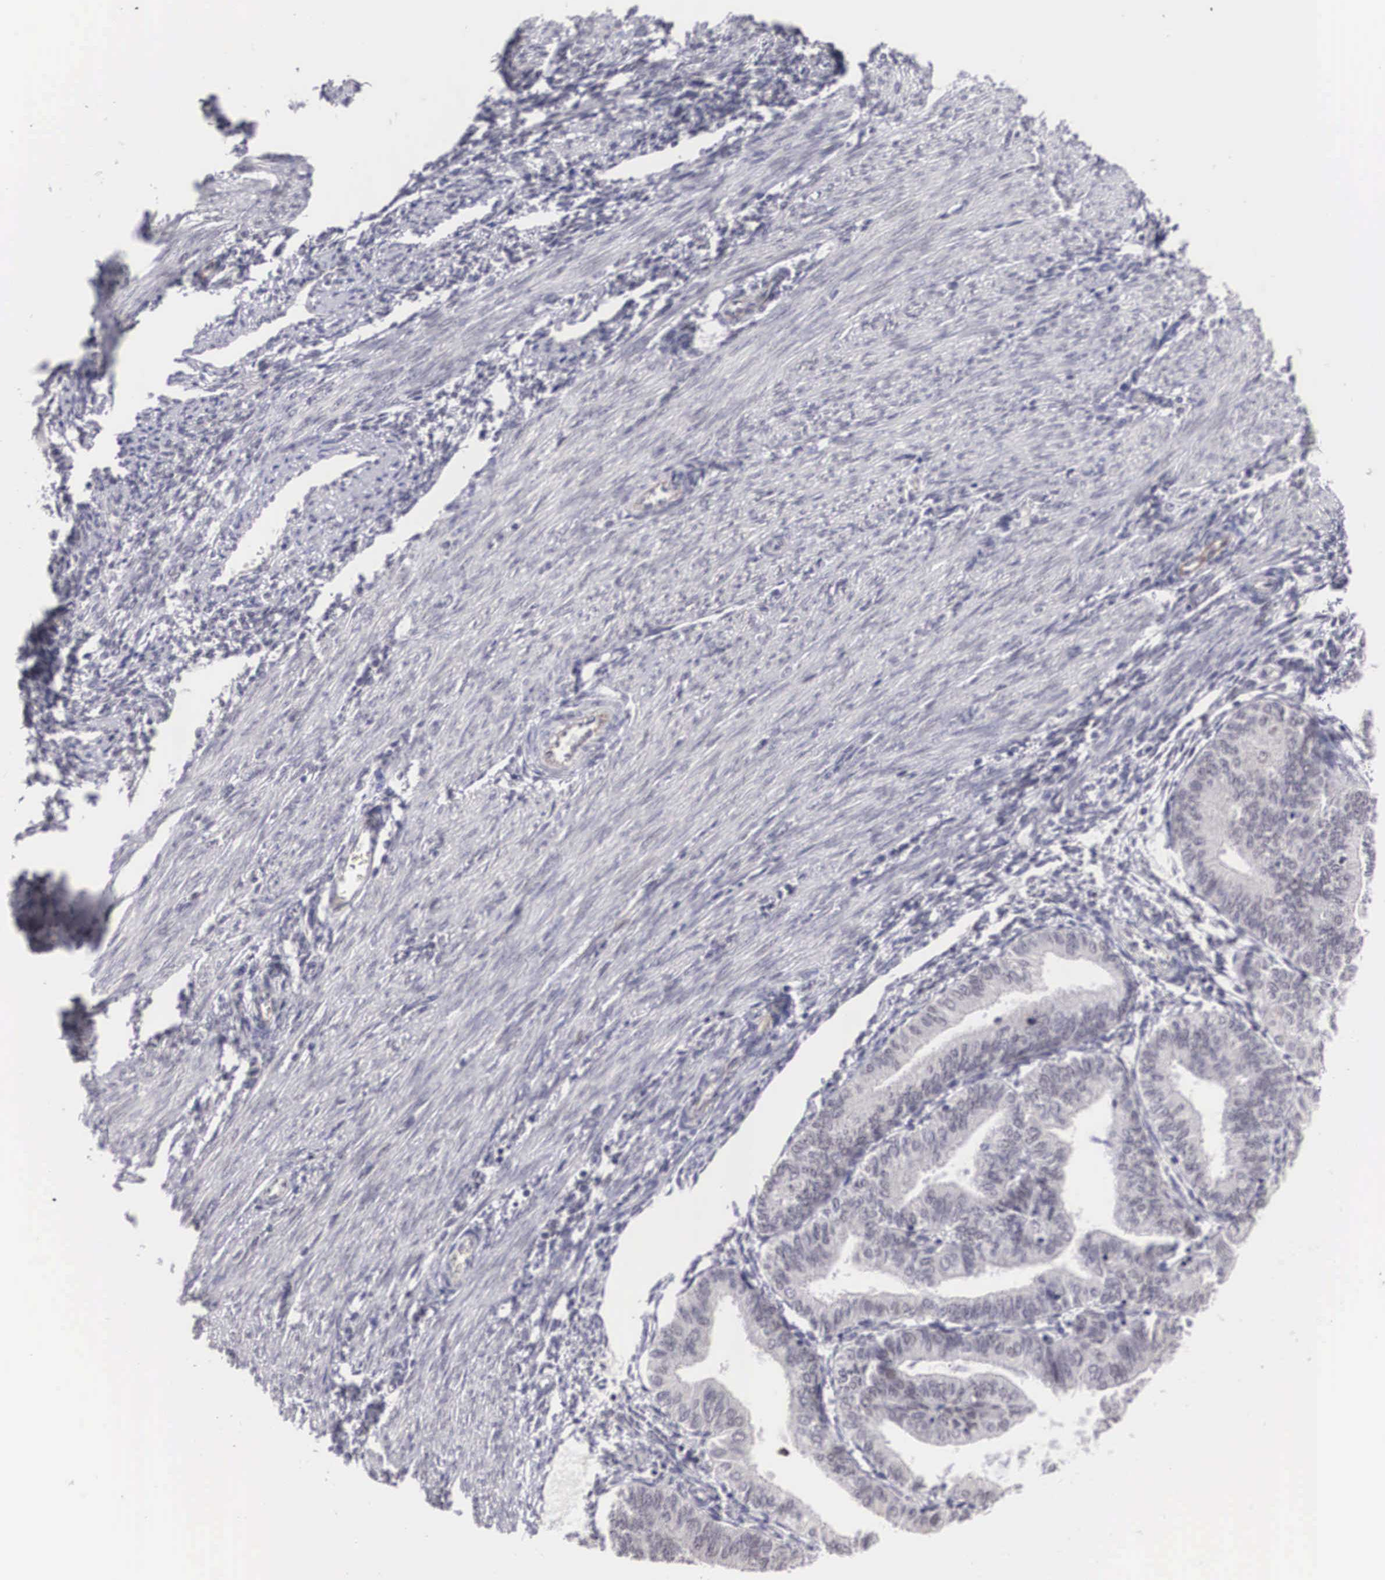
{"staining": {"intensity": "negative", "quantity": "none", "location": "none"}, "tissue": "endometrial cancer", "cell_type": "Tumor cells", "image_type": "cancer", "snomed": [{"axis": "morphology", "description": "Adenocarcinoma, NOS"}, {"axis": "topography", "description": "Endometrium"}], "caption": "High magnification brightfield microscopy of adenocarcinoma (endometrial) stained with DAB (brown) and counterstained with hematoxylin (blue): tumor cells show no significant positivity.", "gene": "MORC2", "patient": {"sex": "female", "age": 51}}